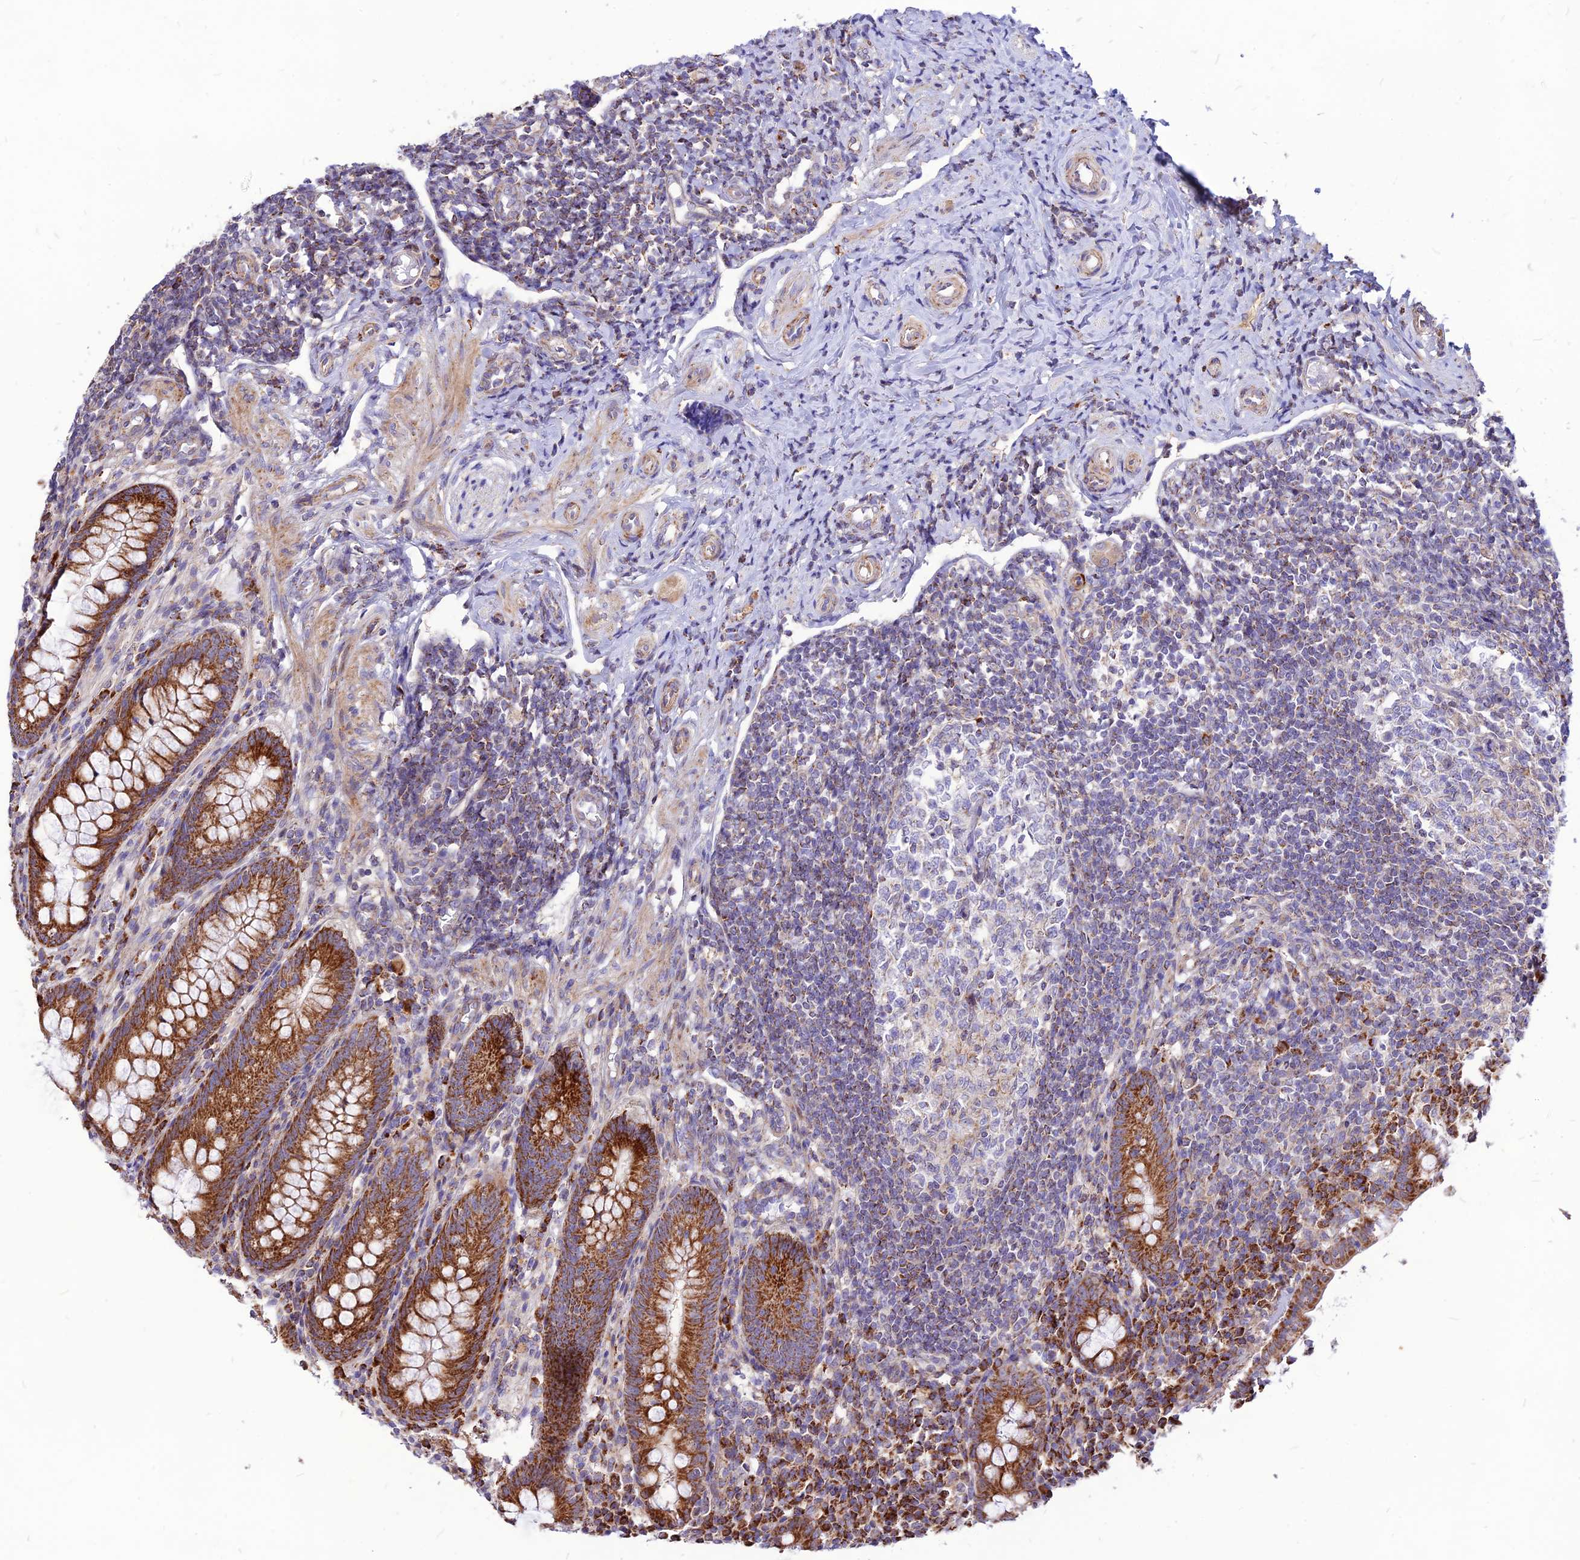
{"staining": {"intensity": "strong", "quantity": ">75%", "location": "cytoplasmic/membranous"}, "tissue": "appendix", "cell_type": "Glandular cells", "image_type": "normal", "snomed": [{"axis": "morphology", "description": "Normal tissue, NOS"}, {"axis": "topography", "description": "Appendix"}], "caption": "Immunohistochemical staining of normal human appendix demonstrates strong cytoplasmic/membranous protein positivity in about >75% of glandular cells.", "gene": "ECI1", "patient": {"sex": "female", "age": 33}}